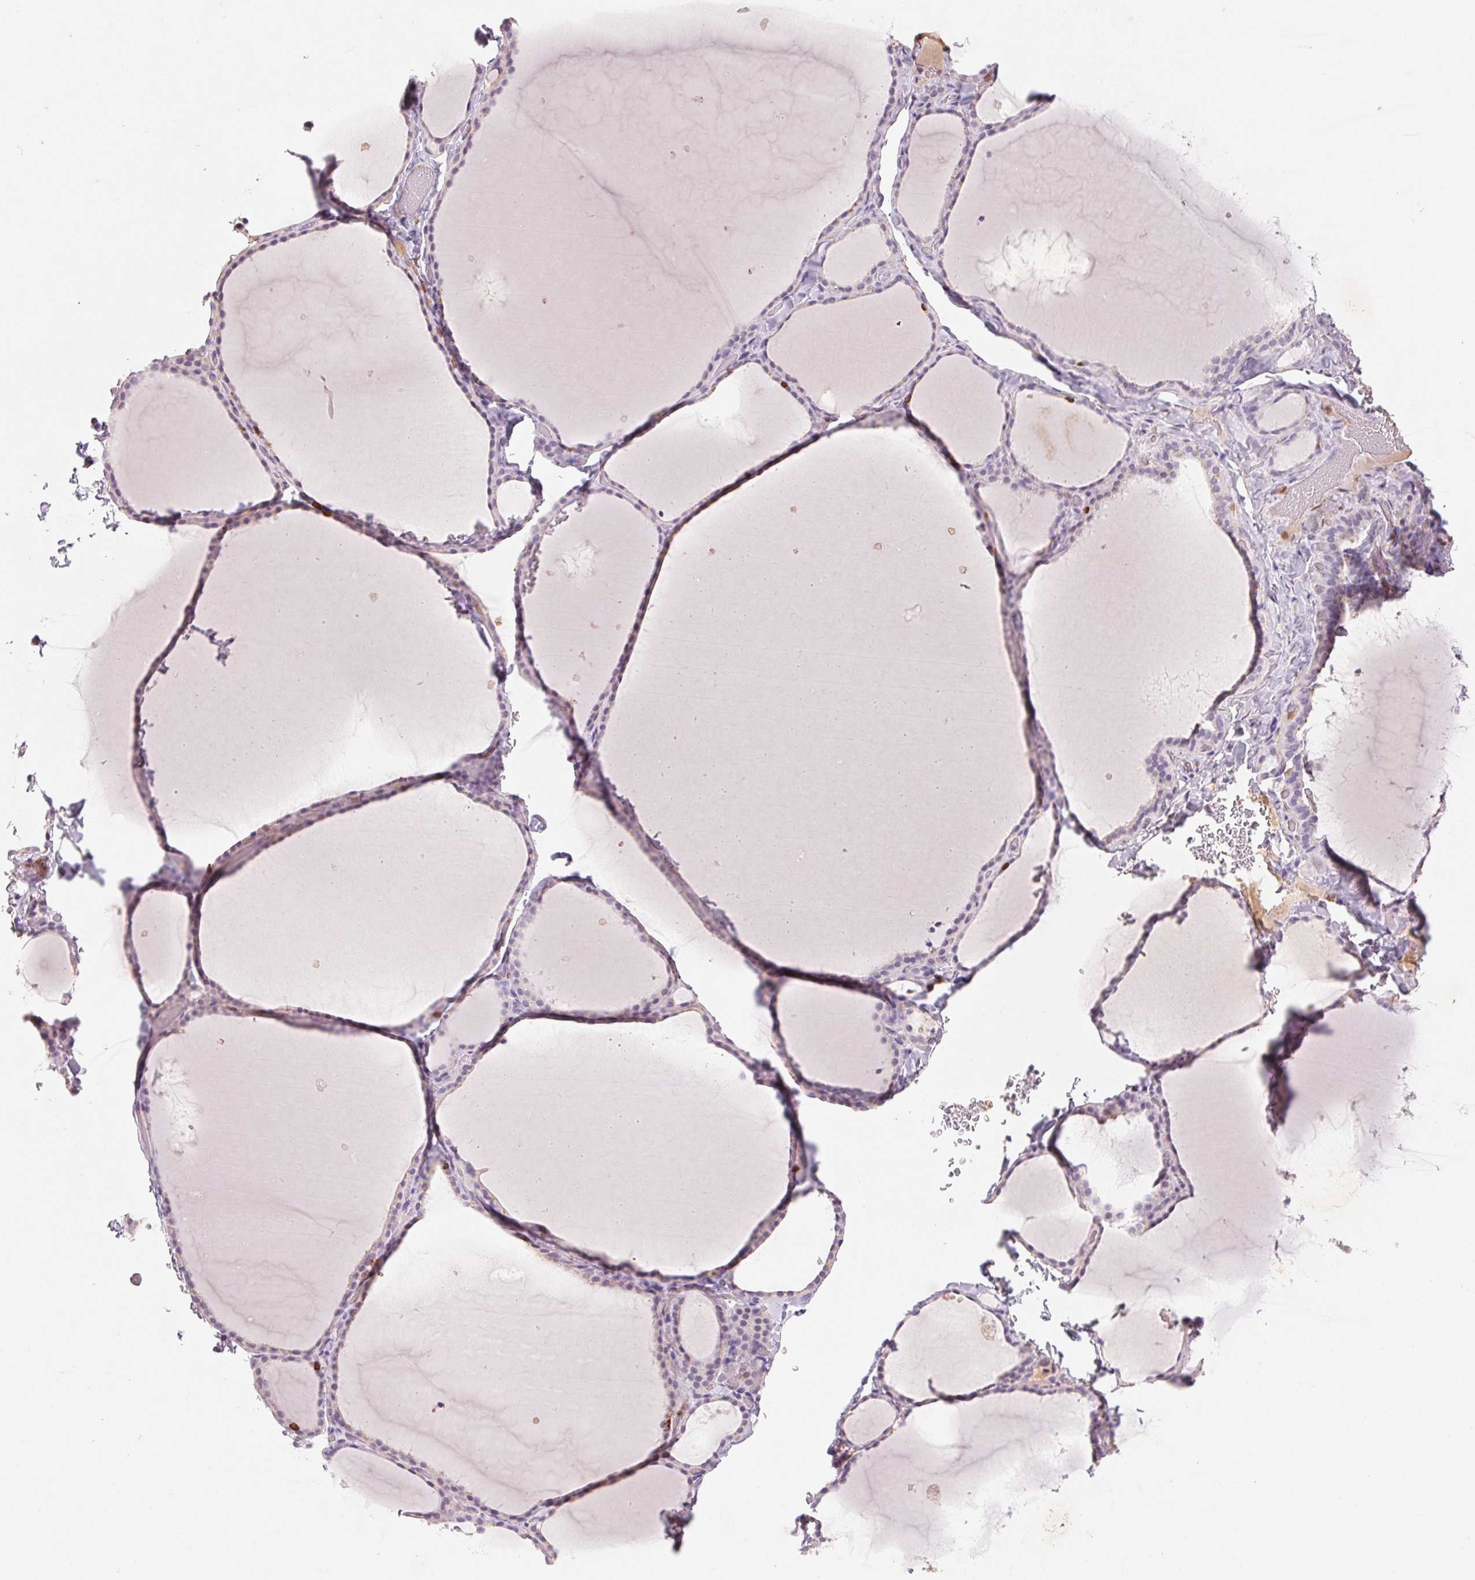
{"staining": {"intensity": "weak", "quantity": "<25%", "location": "cytoplasmic/membranous"}, "tissue": "thyroid gland", "cell_type": "Glandular cells", "image_type": "normal", "snomed": [{"axis": "morphology", "description": "Normal tissue, NOS"}, {"axis": "topography", "description": "Thyroid gland"}], "caption": "DAB immunohistochemical staining of benign human thyroid gland reveals no significant expression in glandular cells.", "gene": "KIF26A", "patient": {"sex": "female", "age": 22}}